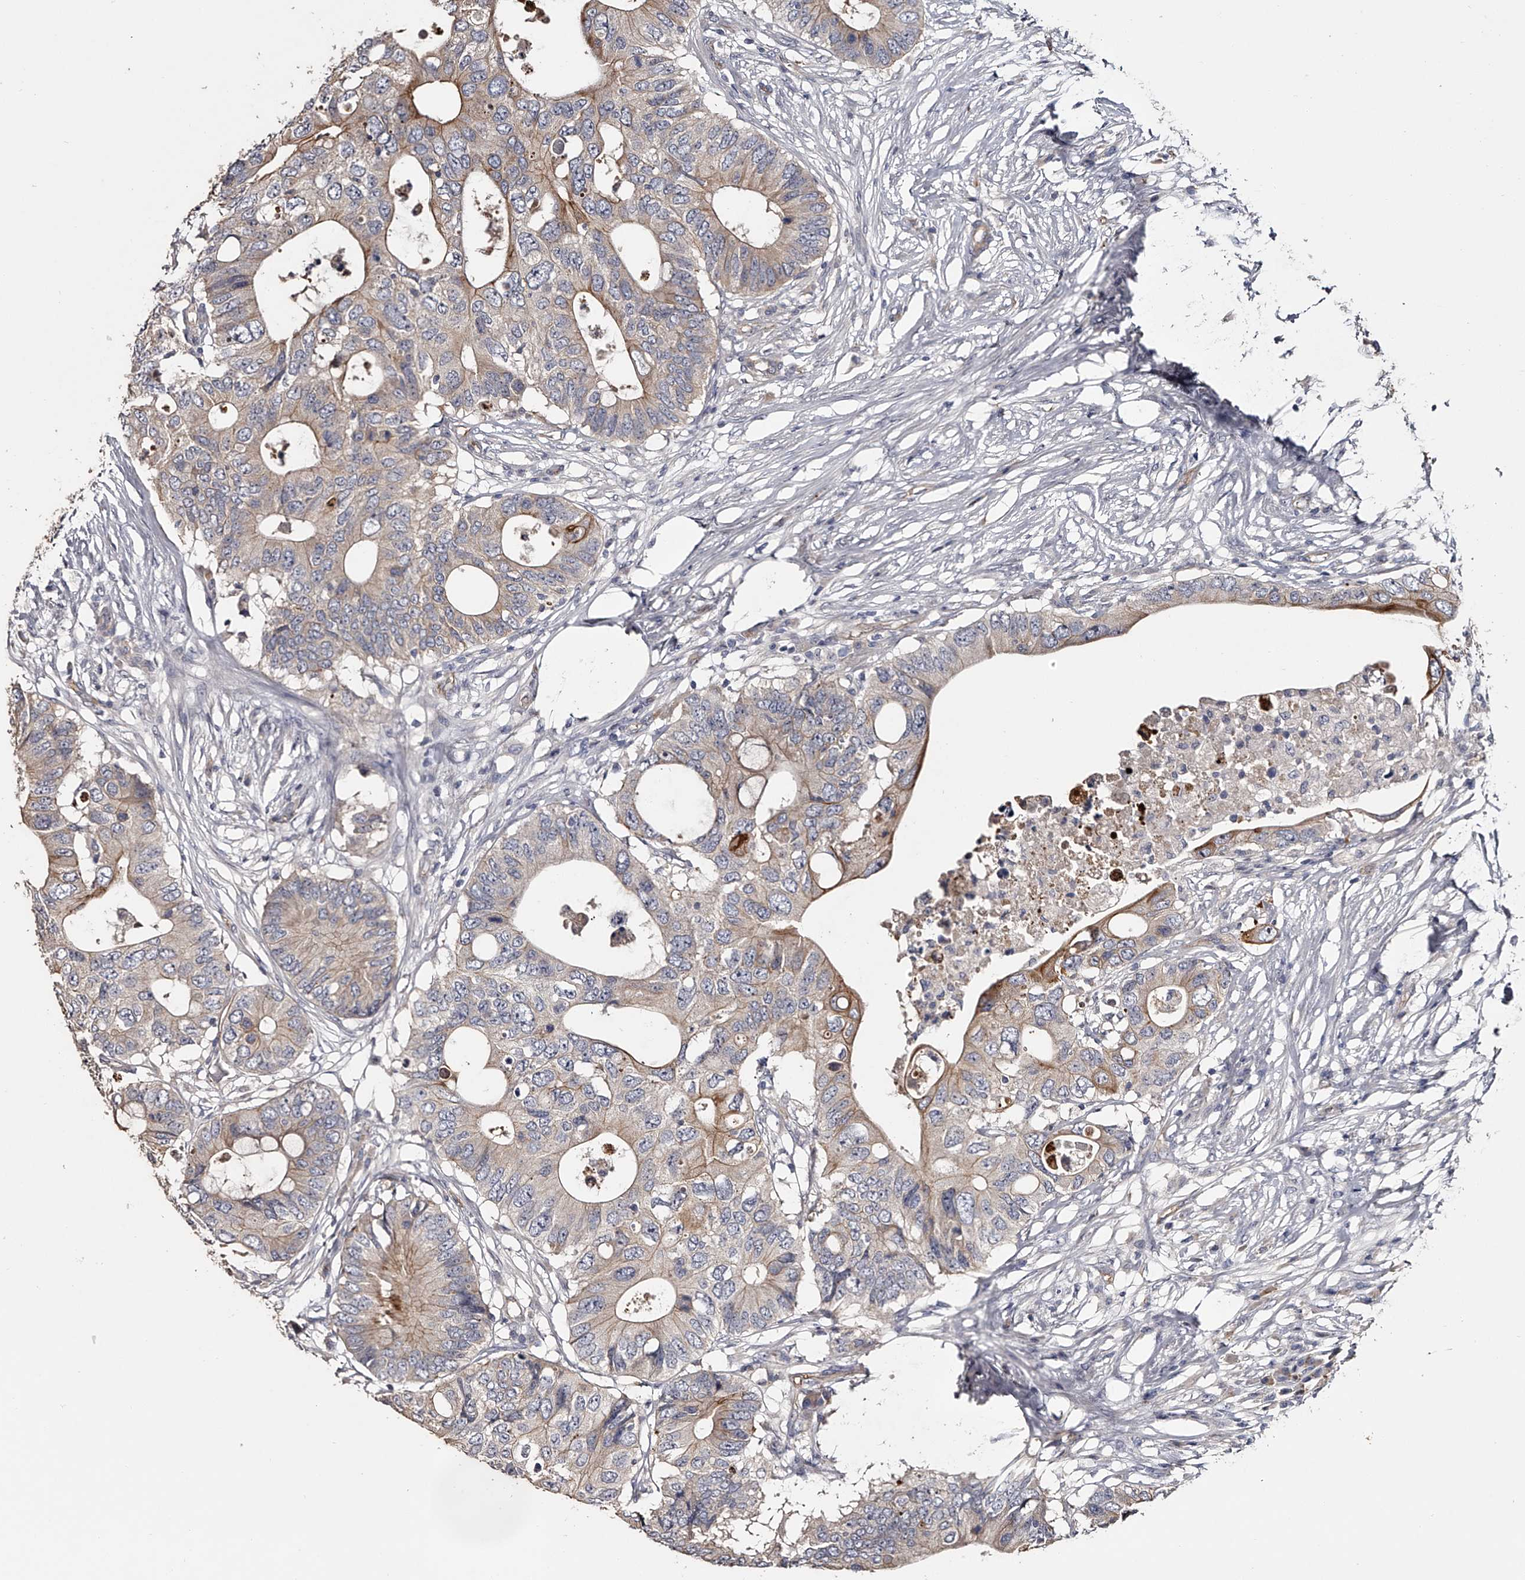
{"staining": {"intensity": "moderate", "quantity": "25%-75%", "location": "cytoplasmic/membranous"}, "tissue": "colorectal cancer", "cell_type": "Tumor cells", "image_type": "cancer", "snomed": [{"axis": "morphology", "description": "Adenocarcinoma, NOS"}, {"axis": "topography", "description": "Colon"}], "caption": "Immunohistochemistry (IHC) of human colorectal cancer (adenocarcinoma) shows medium levels of moderate cytoplasmic/membranous staining in approximately 25%-75% of tumor cells. (brown staining indicates protein expression, while blue staining denotes nuclei).", "gene": "MDN1", "patient": {"sex": "male", "age": 71}}